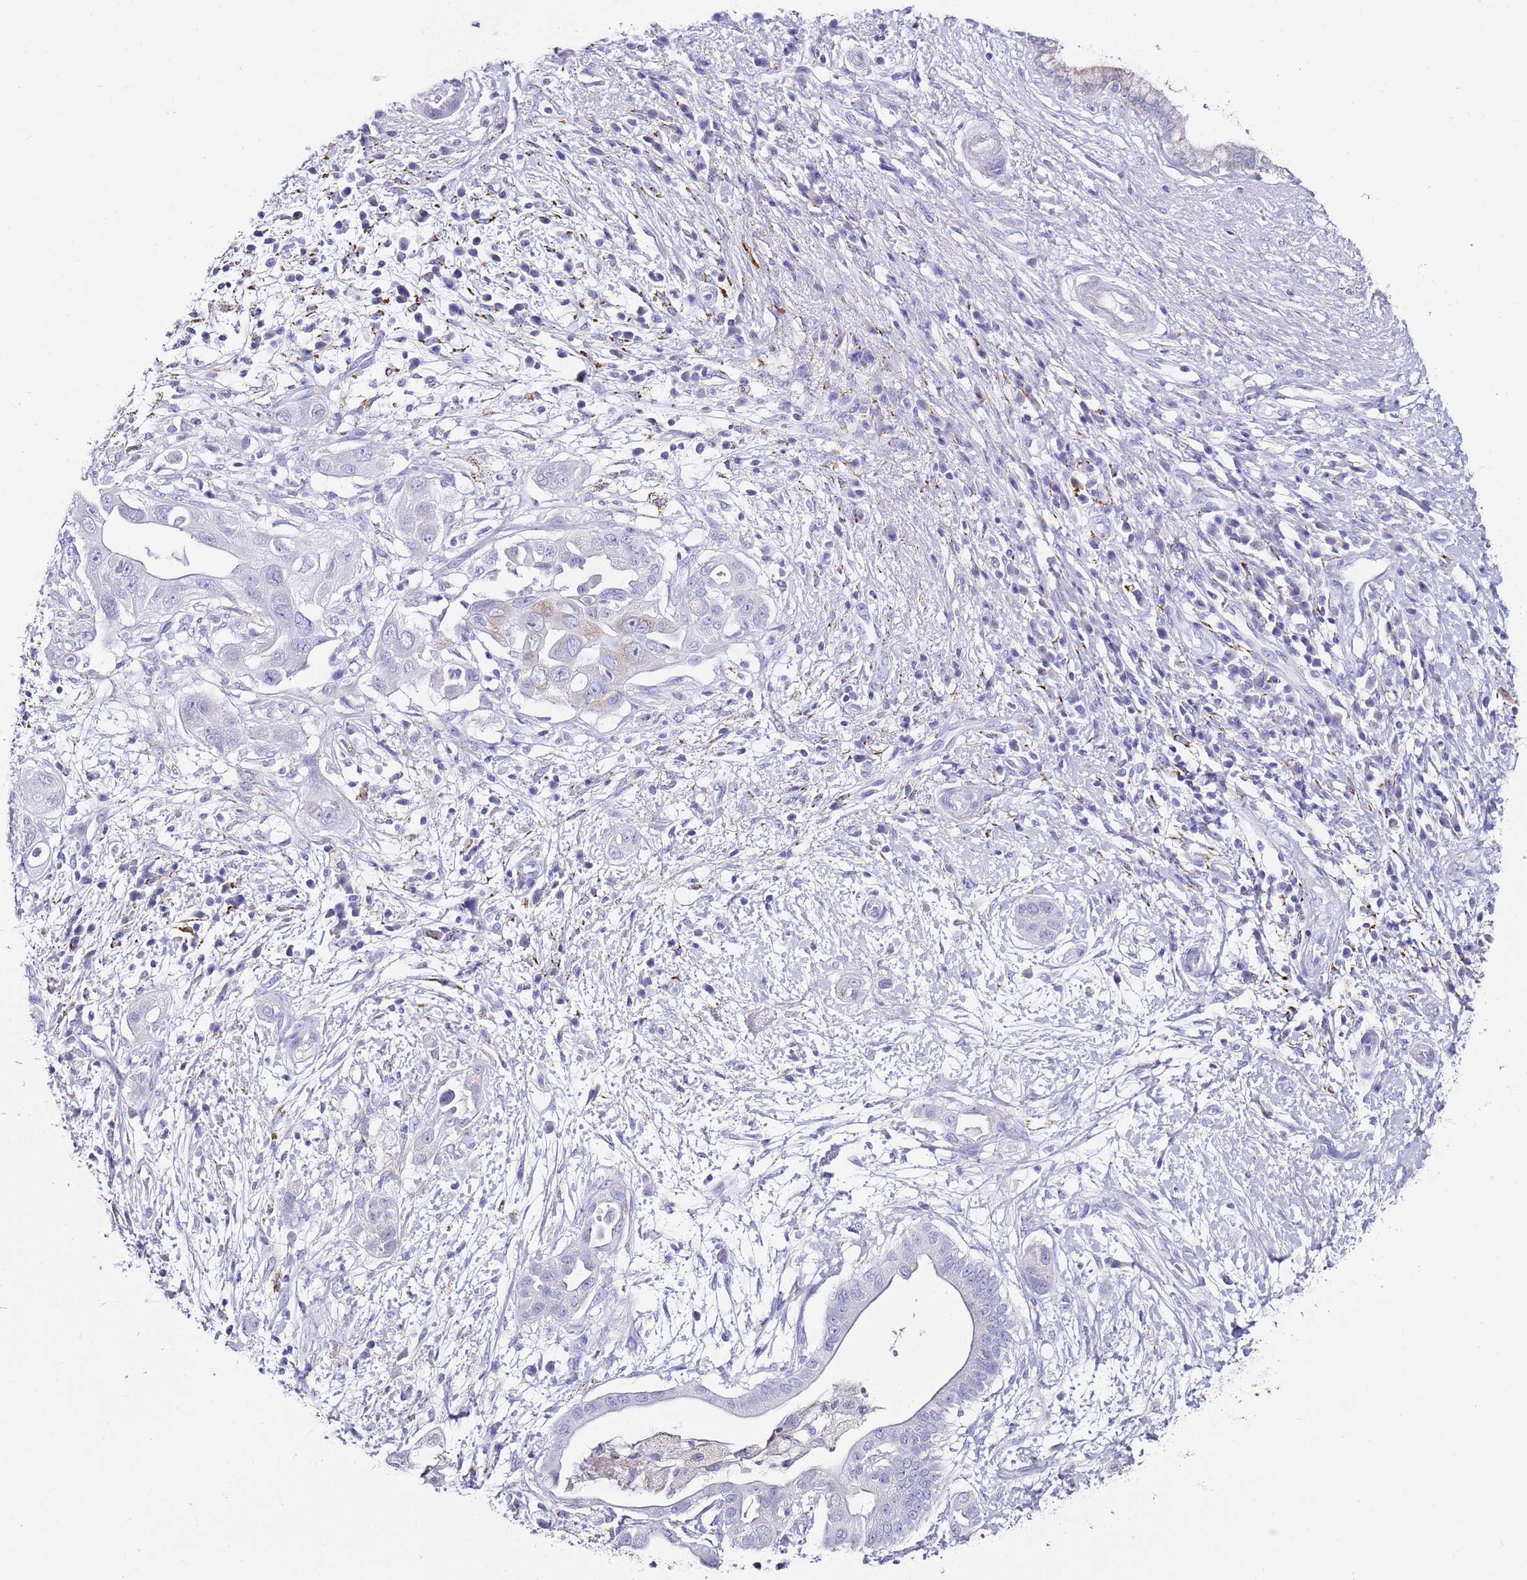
{"staining": {"intensity": "negative", "quantity": "none", "location": "none"}, "tissue": "pancreatic cancer", "cell_type": "Tumor cells", "image_type": "cancer", "snomed": [{"axis": "morphology", "description": "Adenocarcinoma, NOS"}, {"axis": "topography", "description": "Pancreas"}], "caption": "This is an immunohistochemistry (IHC) histopathology image of human pancreatic adenocarcinoma. There is no staining in tumor cells.", "gene": "PTBP2", "patient": {"sex": "male", "age": 68}}